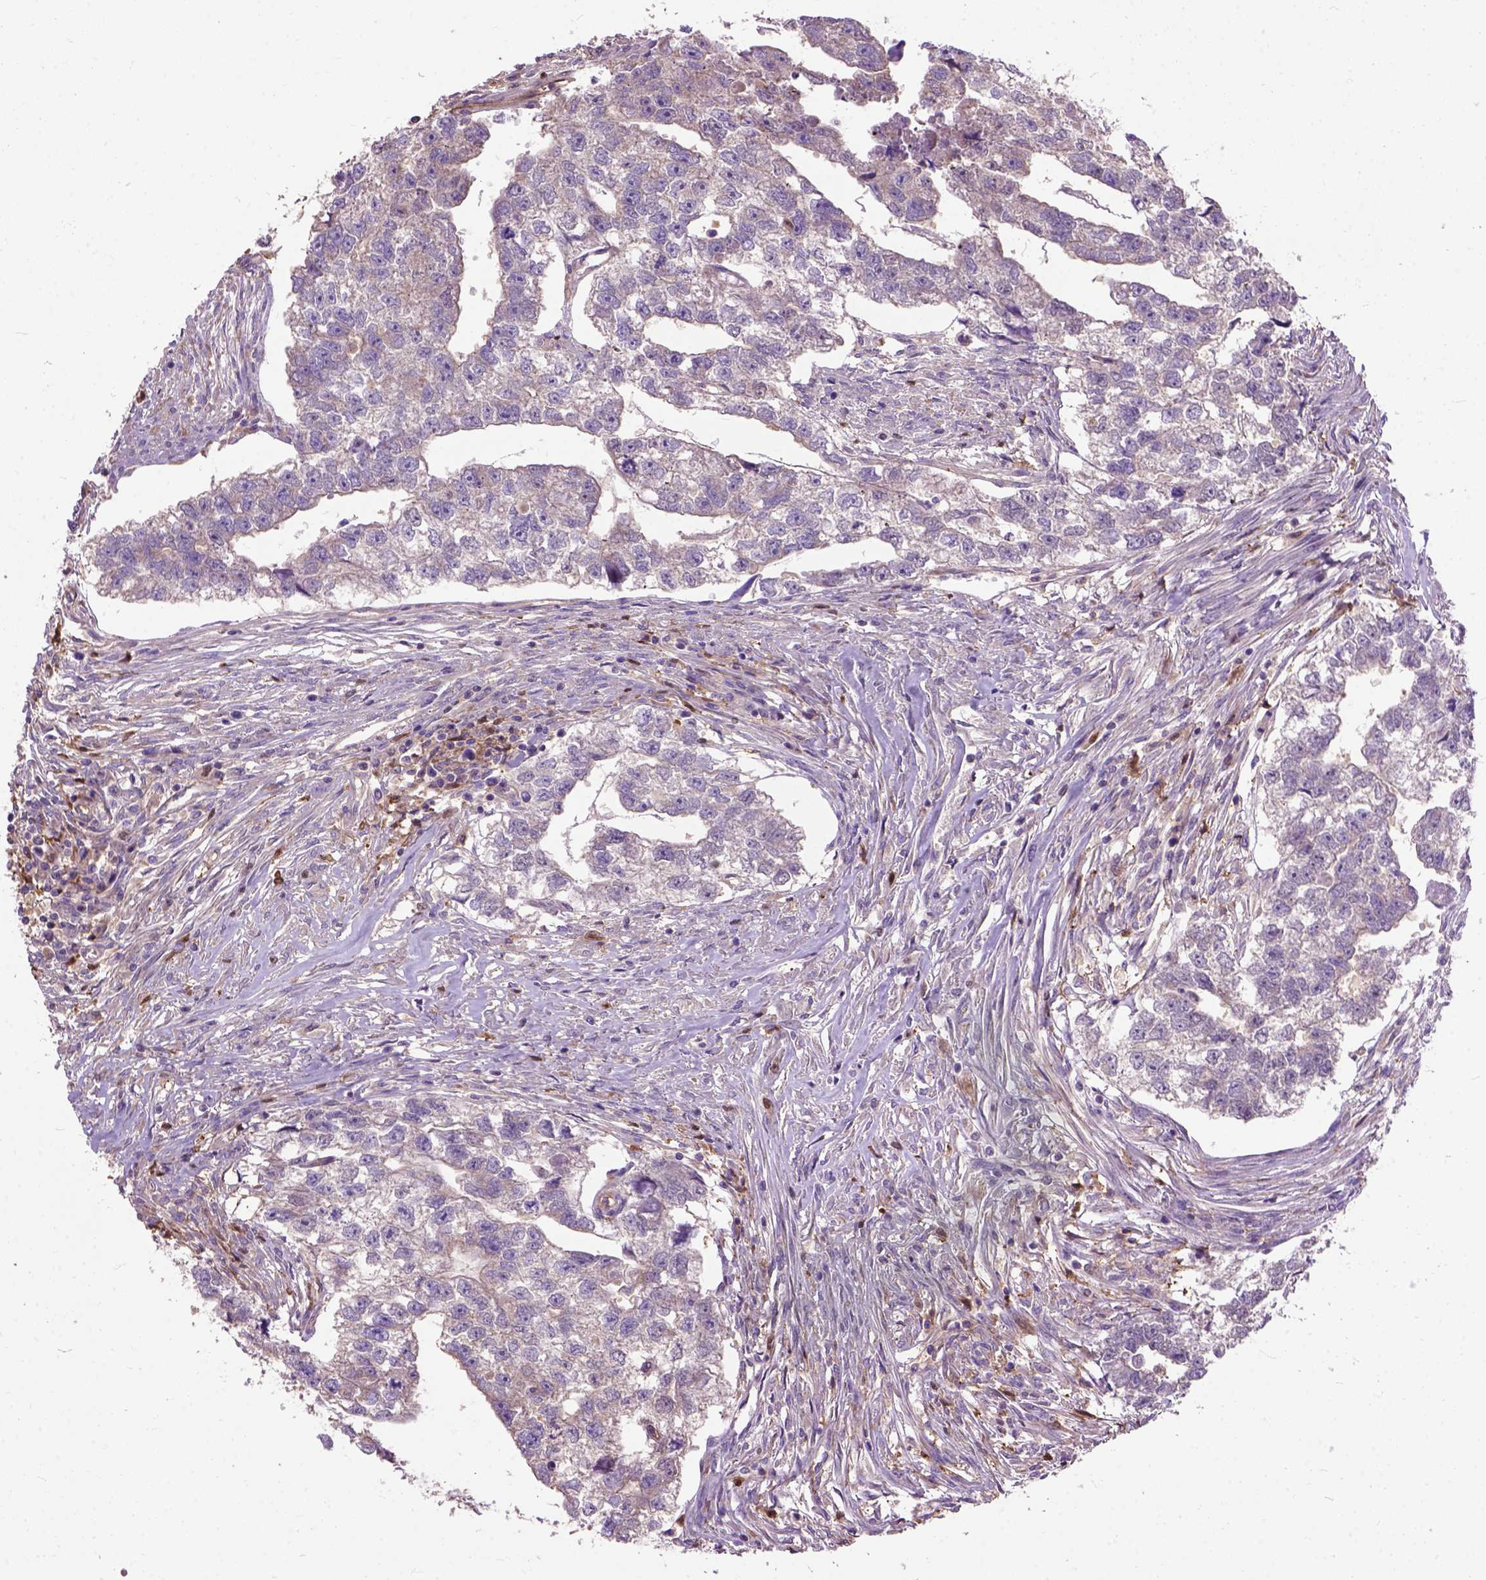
{"staining": {"intensity": "negative", "quantity": "none", "location": "none"}, "tissue": "testis cancer", "cell_type": "Tumor cells", "image_type": "cancer", "snomed": [{"axis": "morphology", "description": "Carcinoma, Embryonal, NOS"}, {"axis": "morphology", "description": "Teratoma, malignant, NOS"}, {"axis": "topography", "description": "Testis"}], "caption": "Immunohistochemistry (IHC) of testis embryonal carcinoma exhibits no expression in tumor cells.", "gene": "SEMA4F", "patient": {"sex": "male", "age": 44}}